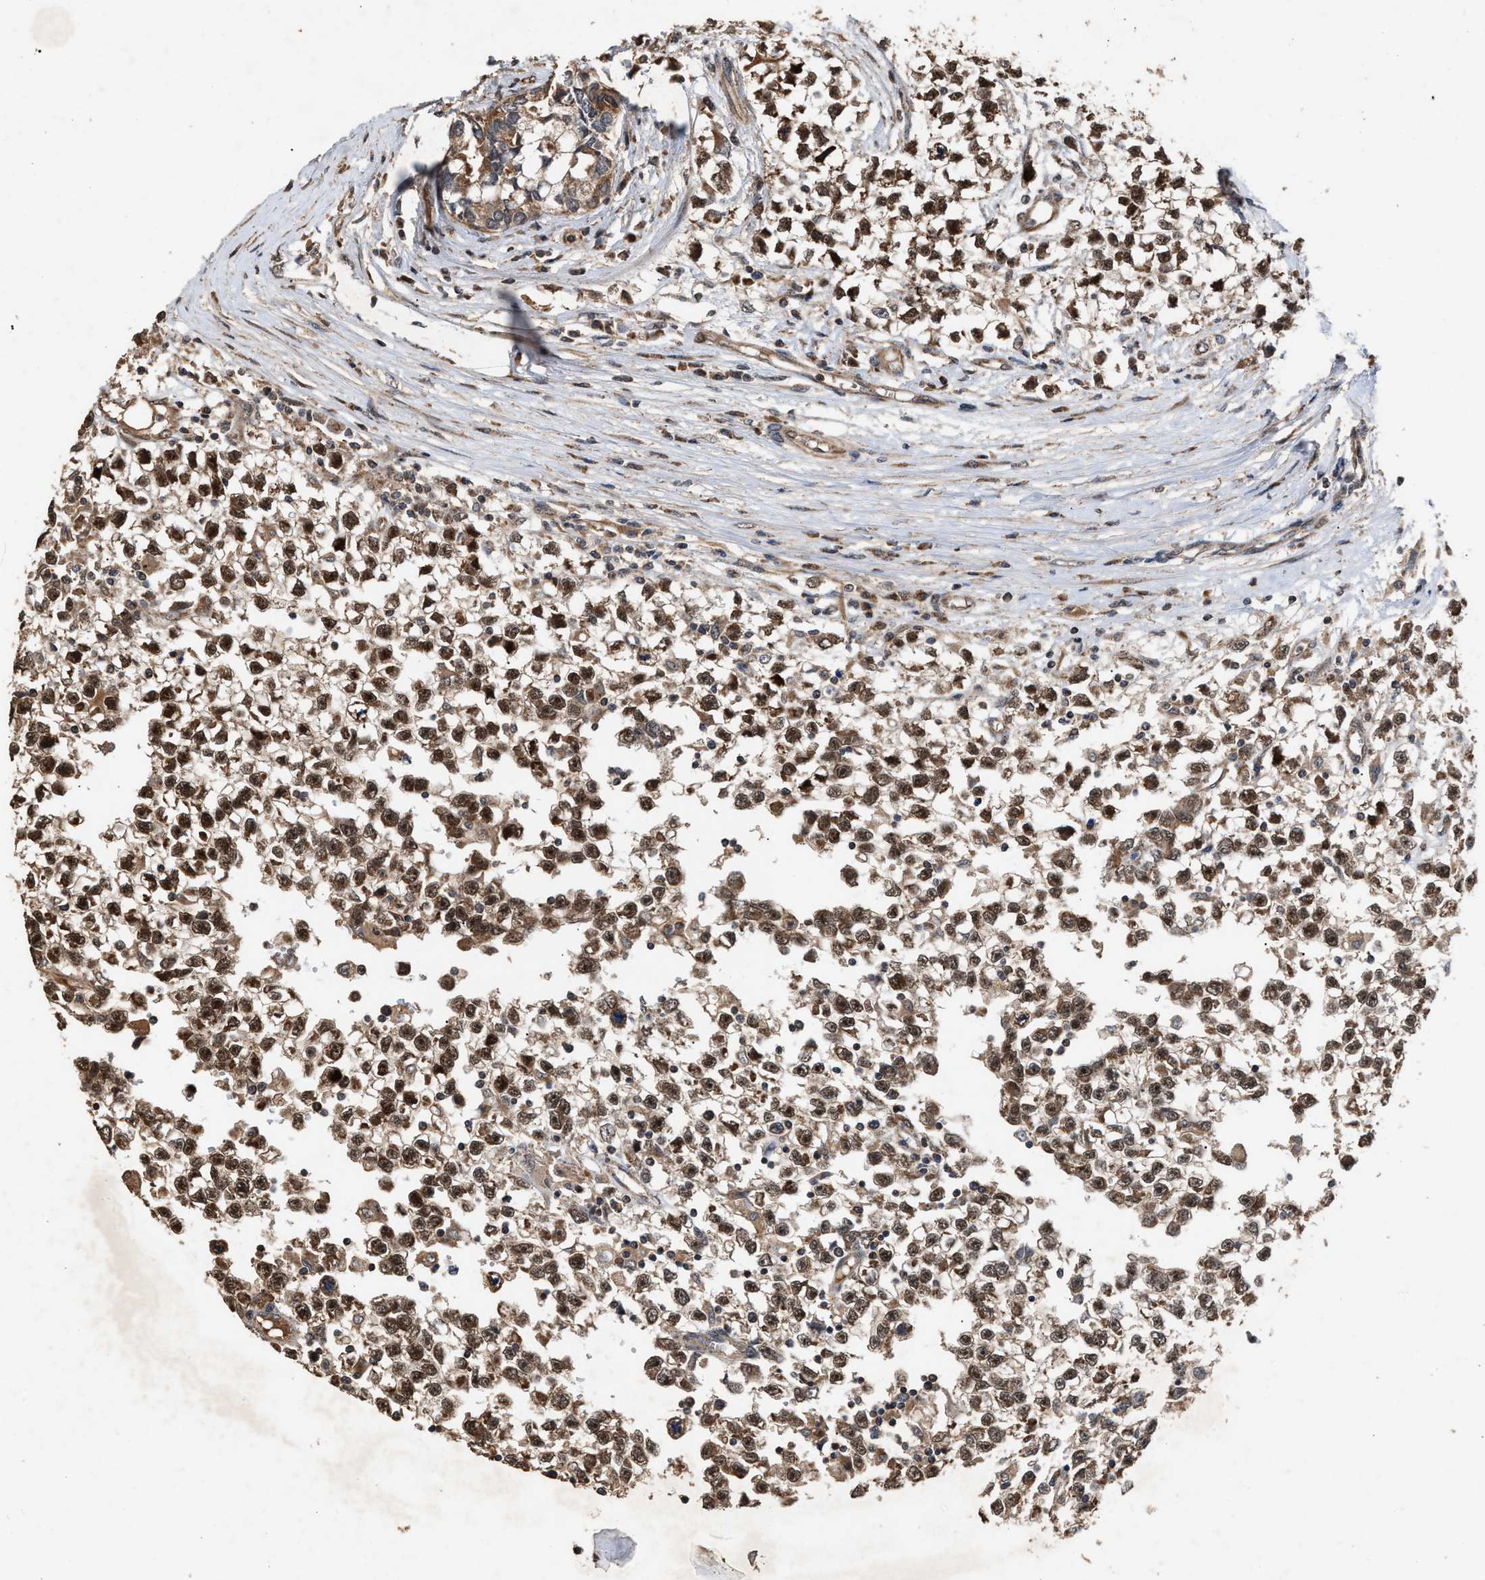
{"staining": {"intensity": "moderate", "quantity": ">75%", "location": "cytoplasmic/membranous,nuclear"}, "tissue": "testis cancer", "cell_type": "Tumor cells", "image_type": "cancer", "snomed": [{"axis": "morphology", "description": "Seminoma, NOS"}, {"axis": "morphology", "description": "Carcinoma, Embryonal, NOS"}, {"axis": "topography", "description": "Testis"}], "caption": "Human testis seminoma stained with a protein marker shows moderate staining in tumor cells.", "gene": "ZNHIT6", "patient": {"sex": "male", "age": 51}}